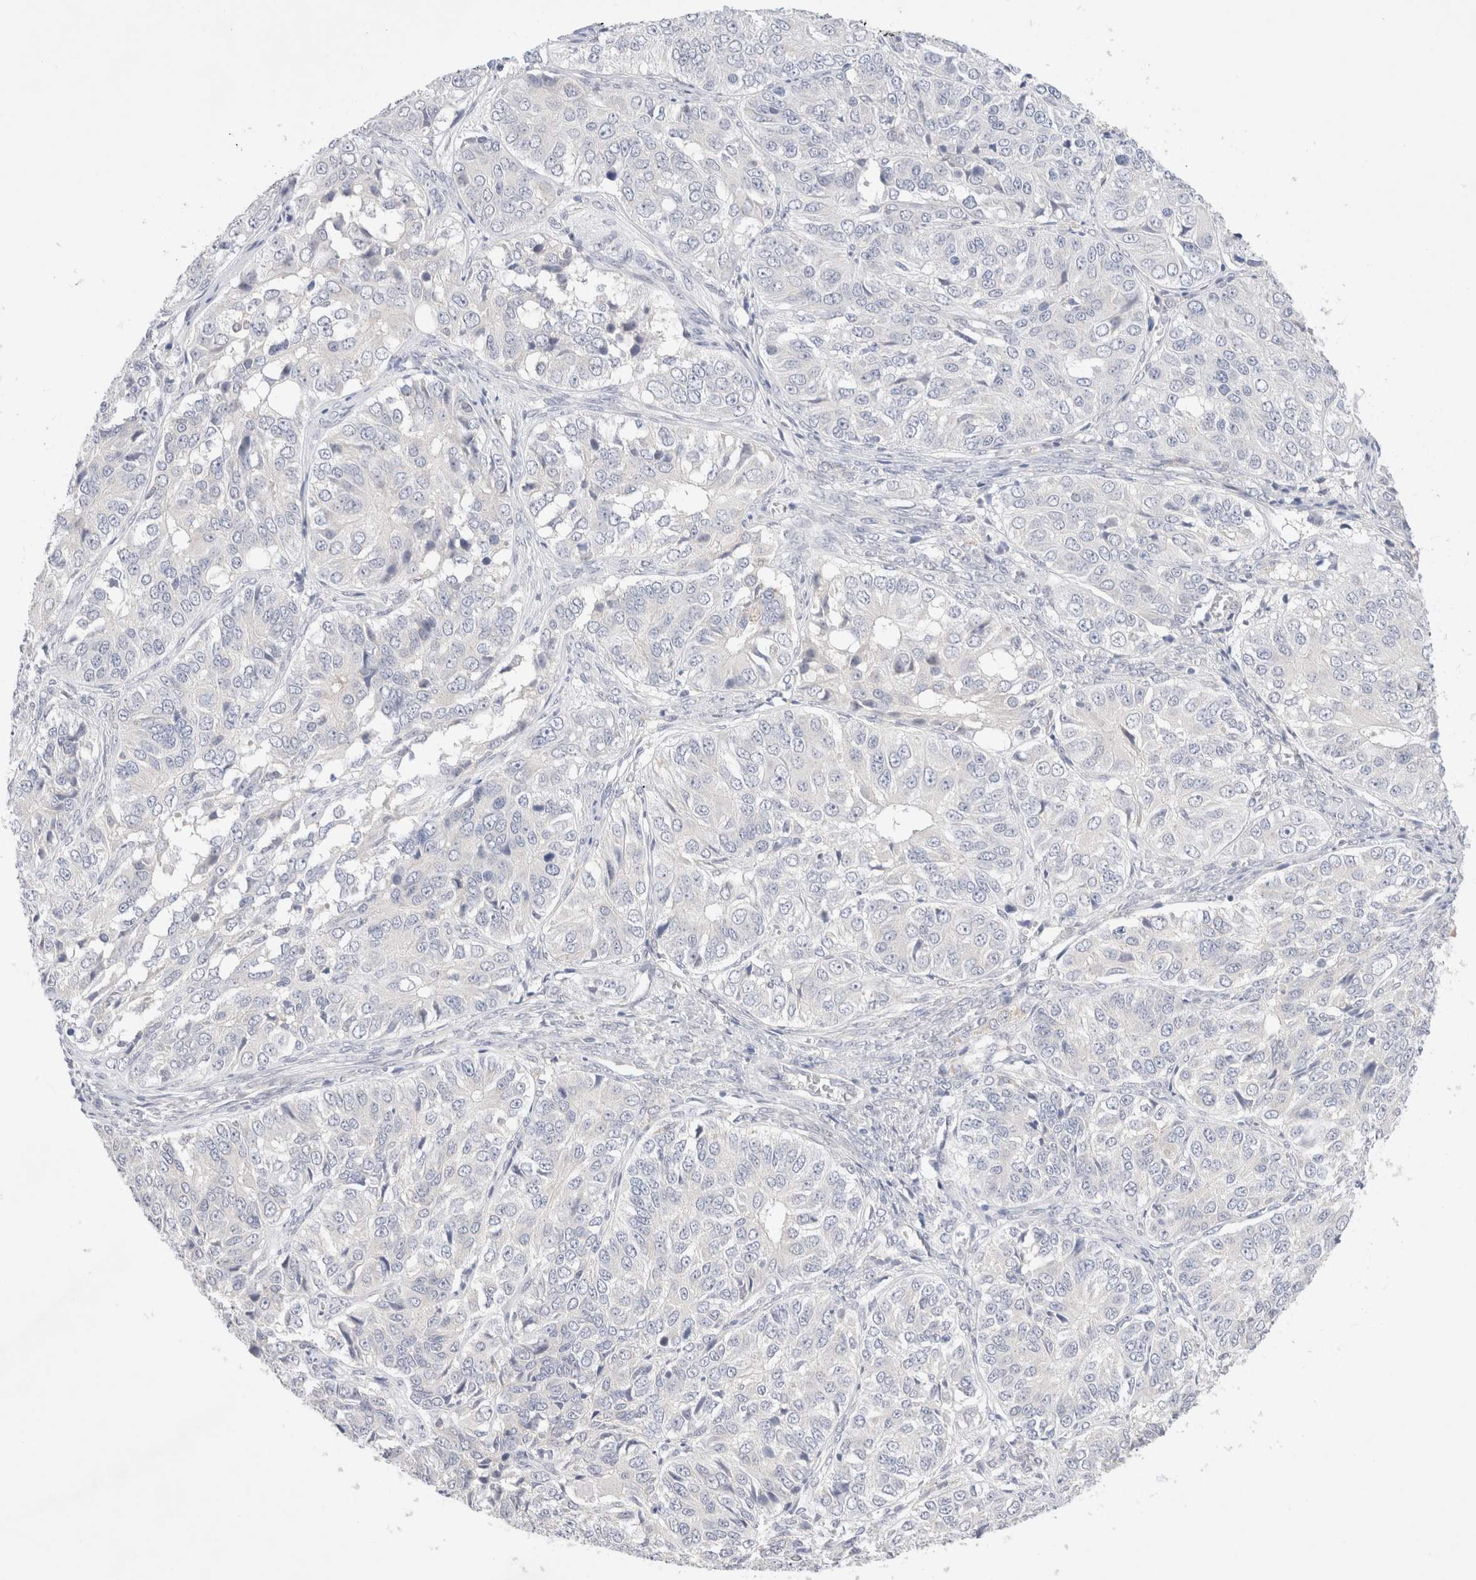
{"staining": {"intensity": "negative", "quantity": "none", "location": "none"}, "tissue": "ovarian cancer", "cell_type": "Tumor cells", "image_type": "cancer", "snomed": [{"axis": "morphology", "description": "Carcinoma, endometroid"}, {"axis": "topography", "description": "Ovary"}], "caption": "The micrograph demonstrates no staining of tumor cells in ovarian endometroid carcinoma. The staining is performed using DAB brown chromogen with nuclei counter-stained in using hematoxylin.", "gene": "SPATA20", "patient": {"sex": "female", "age": 51}}